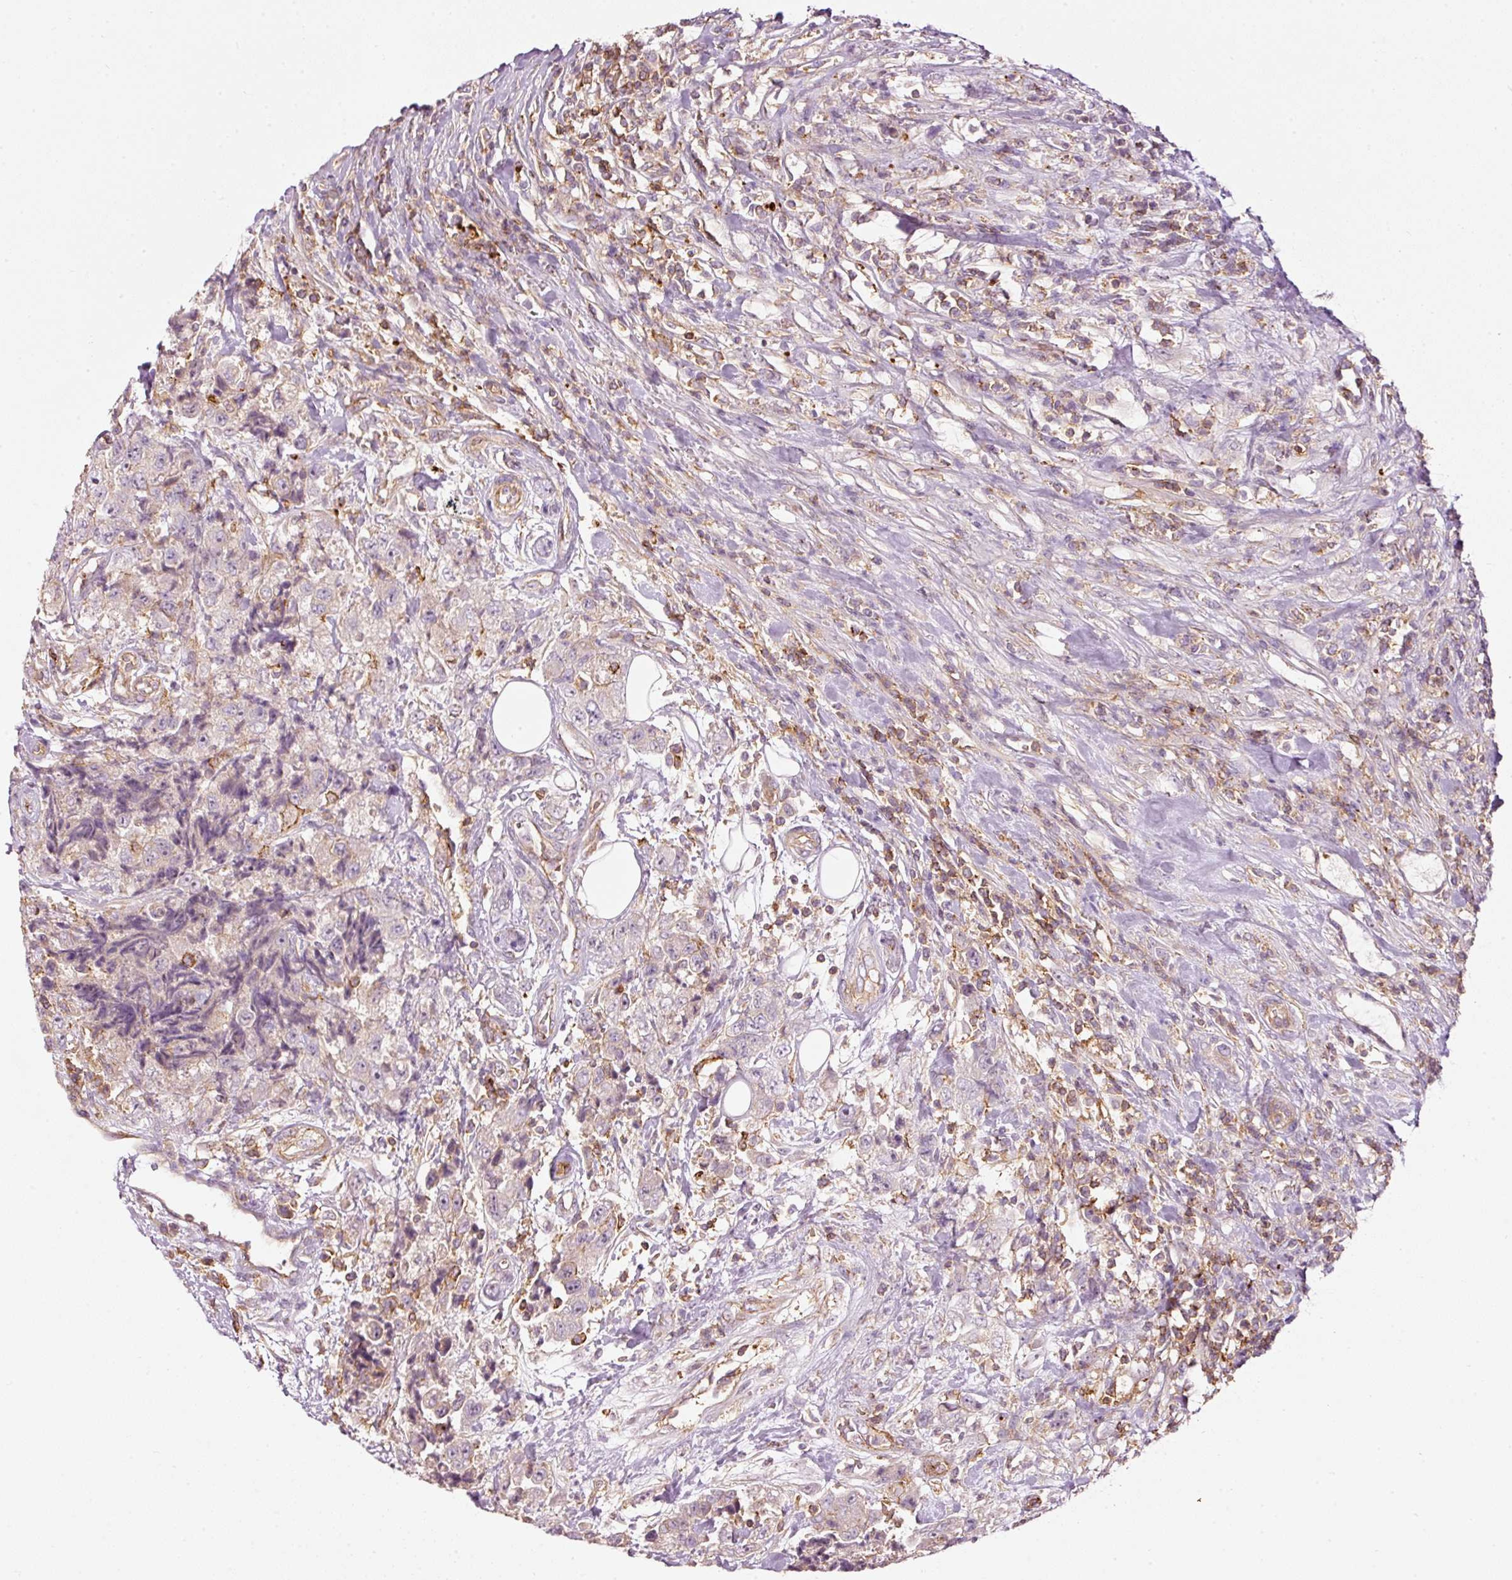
{"staining": {"intensity": "negative", "quantity": "none", "location": "none"}, "tissue": "urothelial cancer", "cell_type": "Tumor cells", "image_type": "cancer", "snomed": [{"axis": "morphology", "description": "Urothelial carcinoma, High grade"}, {"axis": "topography", "description": "Urinary bladder"}], "caption": "The immunohistochemistry (IHC) photomicrograph has no significant staining in tumor cells of urothelial cancer tissue.", "gene": "SIPA1", "patient": {"sex": "female", "age": 78}}